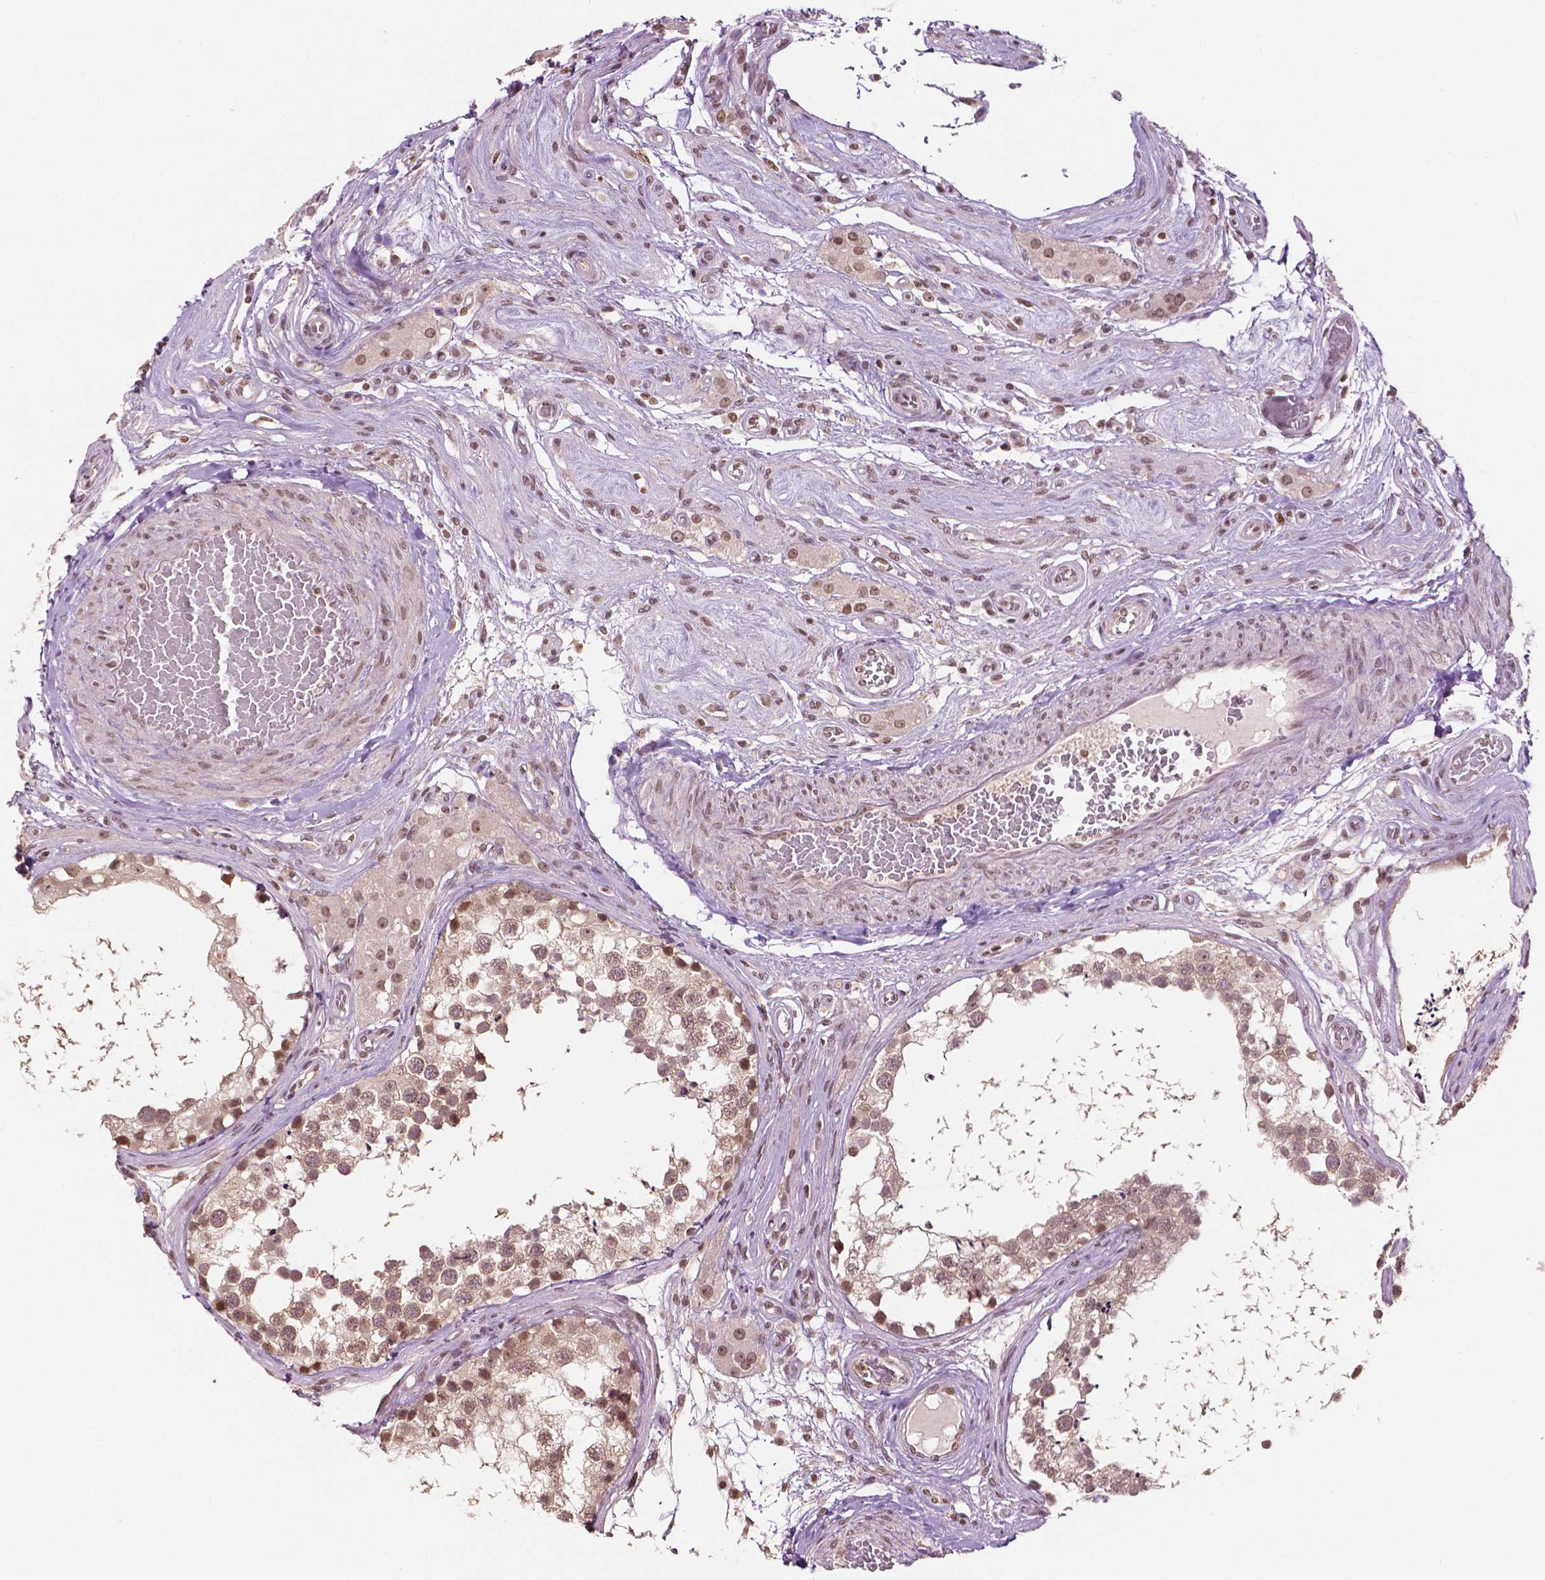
{"staining": {"intensity": "moderate", "quantity": ">75%", "location": "nuclear"}, "tissue": "testis", "cell_type": "Cells in seminiferous ducts", "image_type": "normal", "snomed": [{"axis": "morphology", "description": "Normal tissue, NOS"}, {"axis": "morphology", "description": "Seminoma, NOS"}, {"axis": "topography", "description": "Testis"}], "caption": "Protein staining by IHC exhibits moderate nuclear positivity in about >75% of cells in seminiferous ducts in unremarkable testis.", "gene": "DEK", "patient": {"sex": "male", "age": 65}}